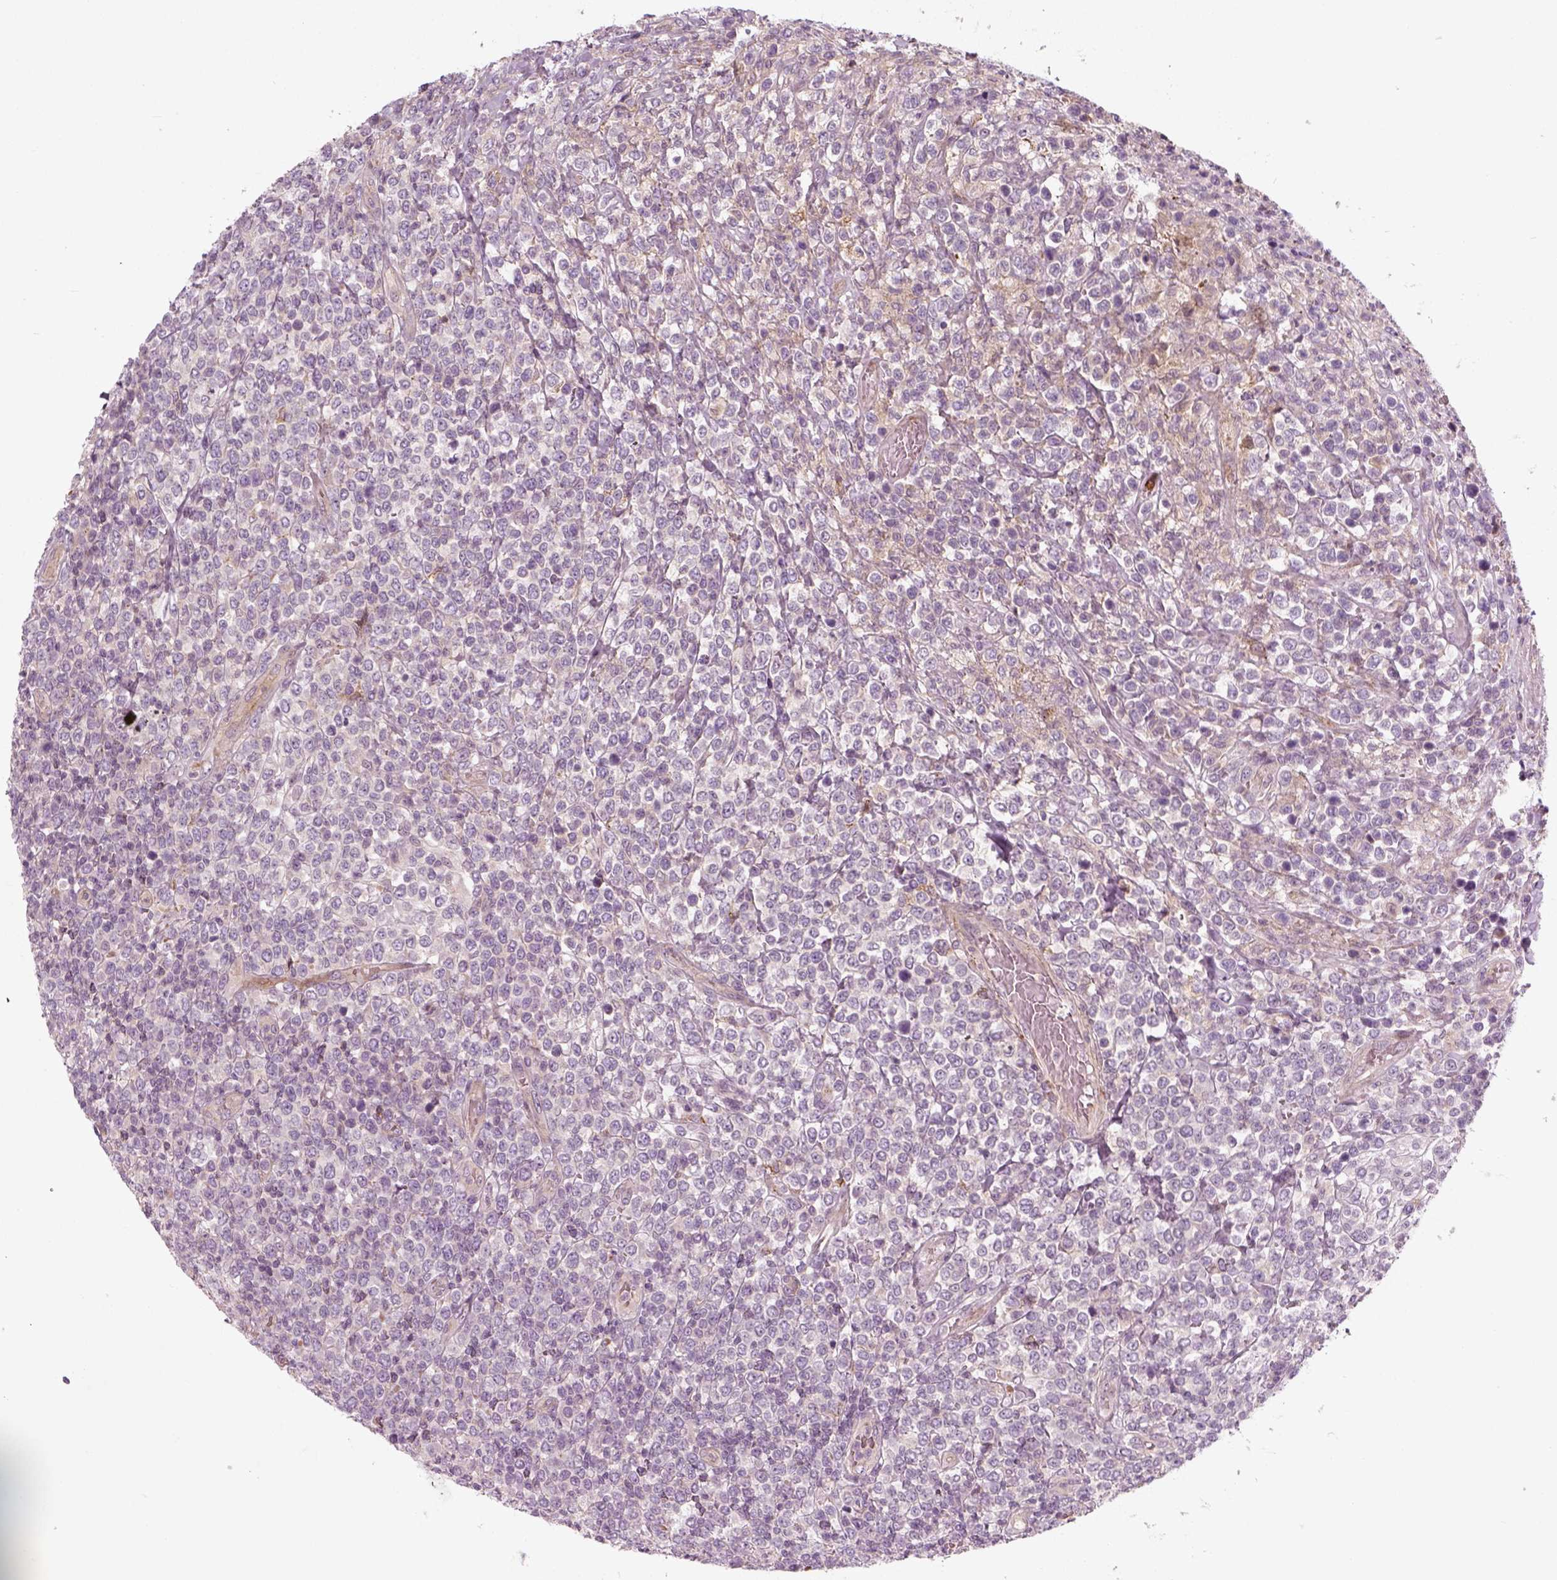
{"staining": {"intensity": "negative", "quantity": "none", "location": "none"}, "tissue": "lymphoma", "cell_type": "Tumor cells", "image_type": "cancer", "snomed": [{"axis": "morphology", "description": "Malignant lymphoma, non-Hodgkin's type, High grade"}, {"axis": "topography", "description": "Soft tissue"}], "caption": "The photomicrograph demonstrates no staining of tumor cells in malignant lymphoma, non-Hodgkin's type (high-grade).", "gene": "DNASE1L1", "patient": {"sex": "female", "age": 56}}